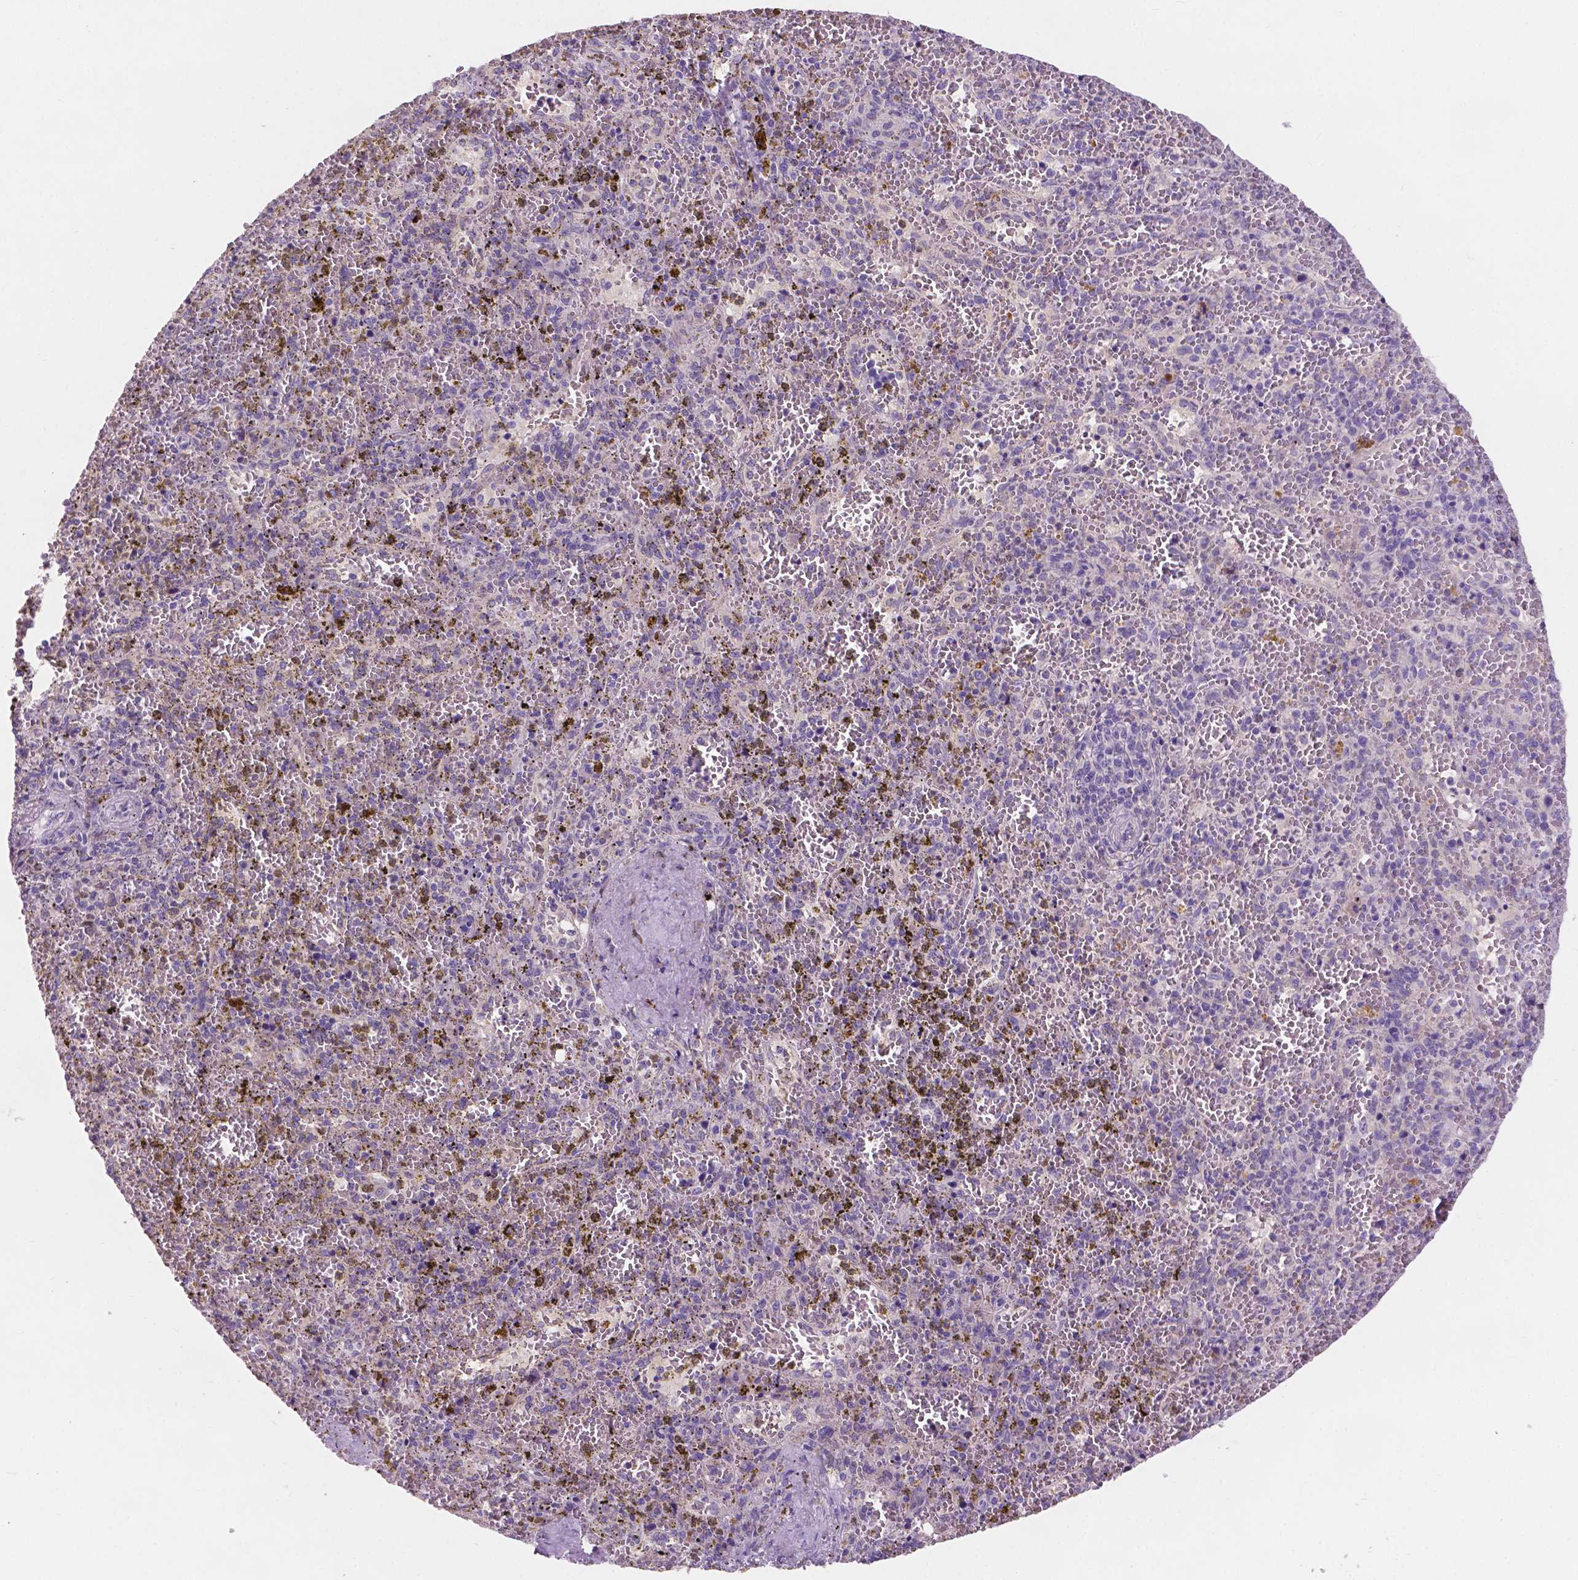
{"staining": {"intensity": "negative", "quantity": "none", "location": "none"}, "tissue": "spleen", "cell_type": "Cells in red pulp", "image_type": "normal", "snomed": [{"axis": "morphology", "description": "Normal tissue, NOS"}, {"axis": "topography", "description": "Spleen"}], "caption": "Image shows no protein positivity in cells in red pulp of normal spleen. The staining is performed using DAB brown chromogen with nuclei counter-stained in using hematoxylin.", "gene": "IREB2", "patient": {"sex": "female", "age": 50}}